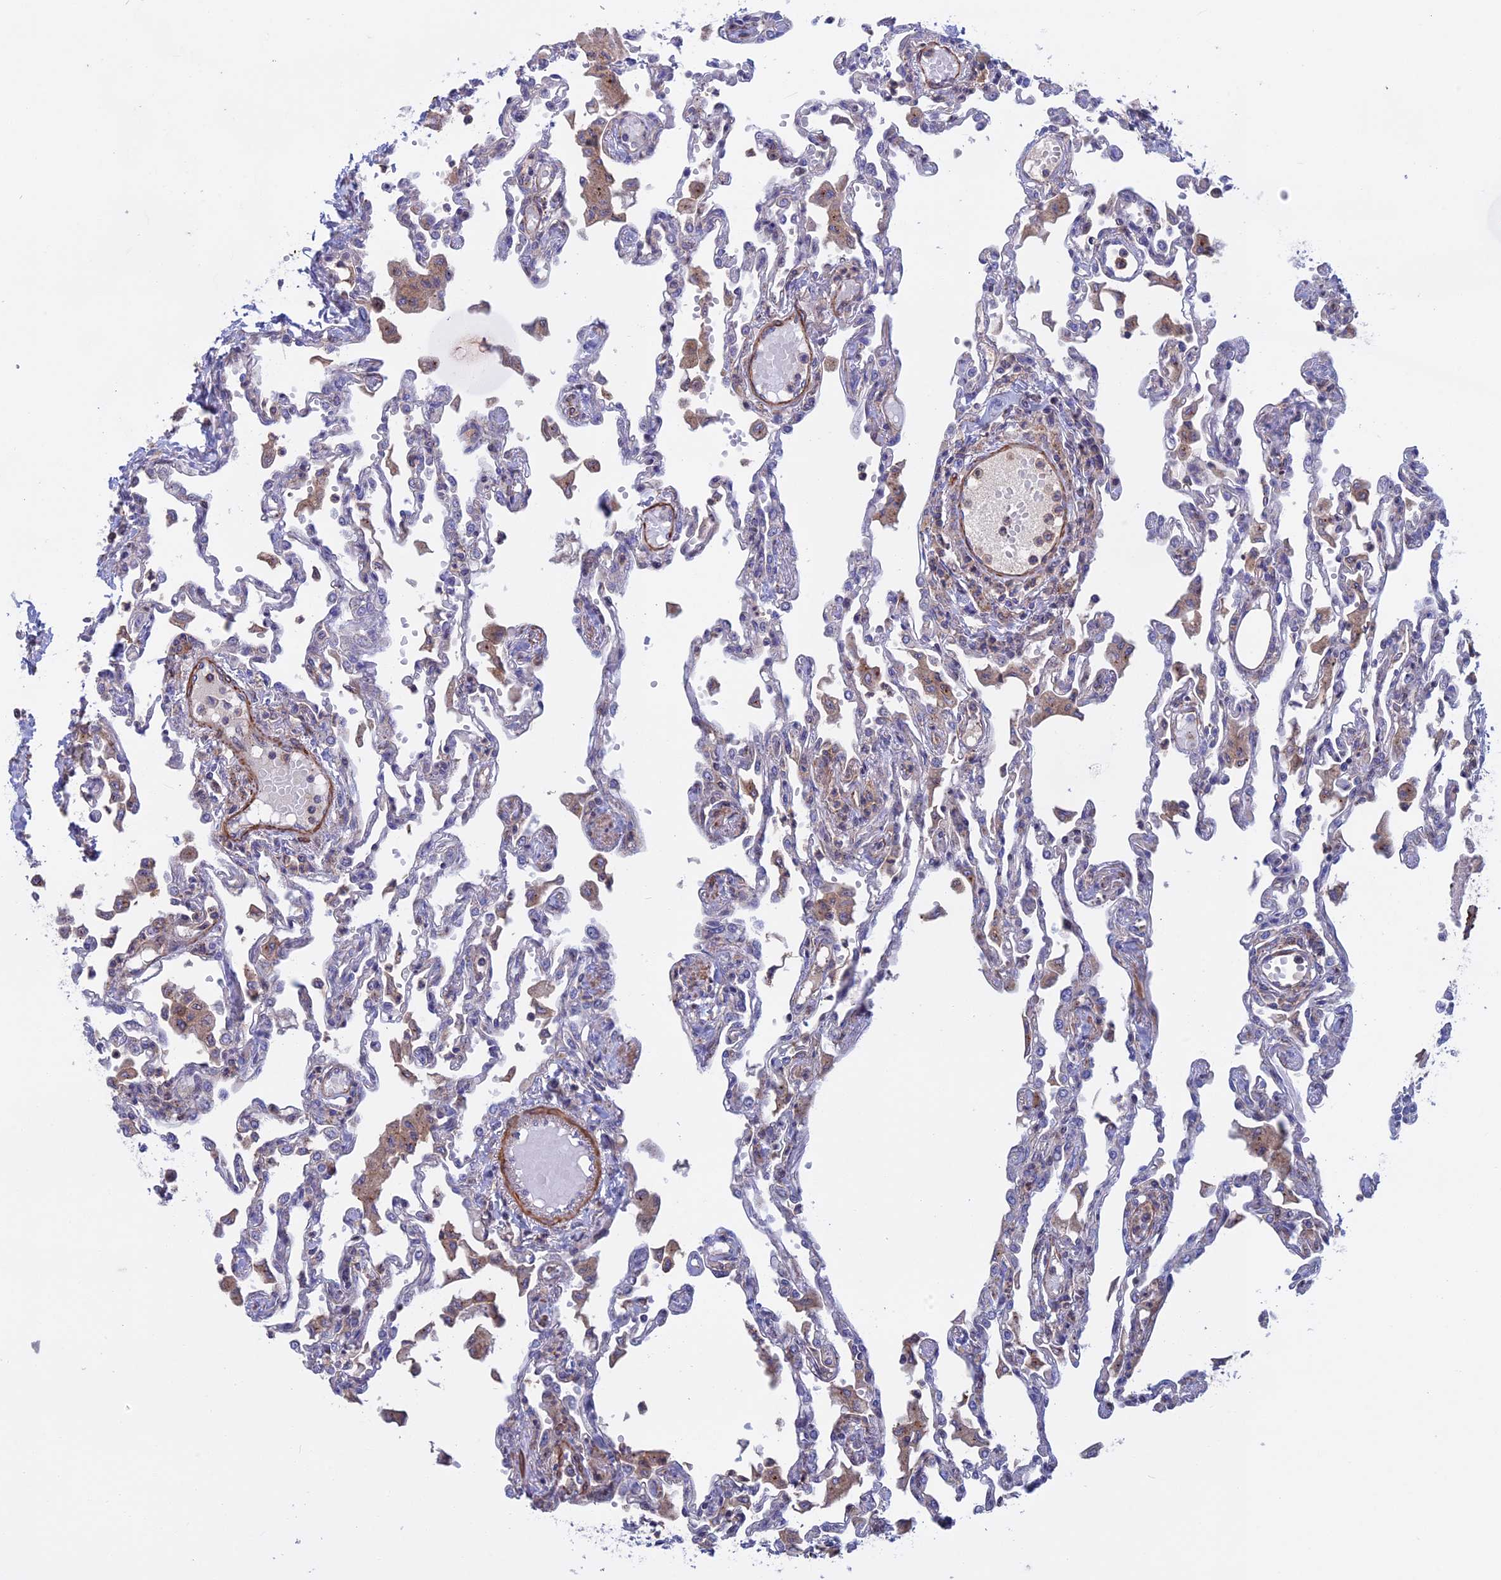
{"staining": {"intensity": "negative", "quantity": "none", "location": "none"}, "tissue": "lung", "cell_type": "Alveolar cells", "image_type": "normal", "snomed": [{"axis": "morphology", "description": "Normal tissue, NOS"}, {"axis": "topography", "description": "Bronchus"}, {"axis": "topography", "description": "Lung"}], "caption": "A high-resolution photomicrograph shows immunohistochemistry (IHC) staining of unremarkable lung, which exhibits no significant expression in alveolar cells. Nuclei are stained in blue.", "gene": "LYPD5", "patient": {"sex": "female", "age": 49}}